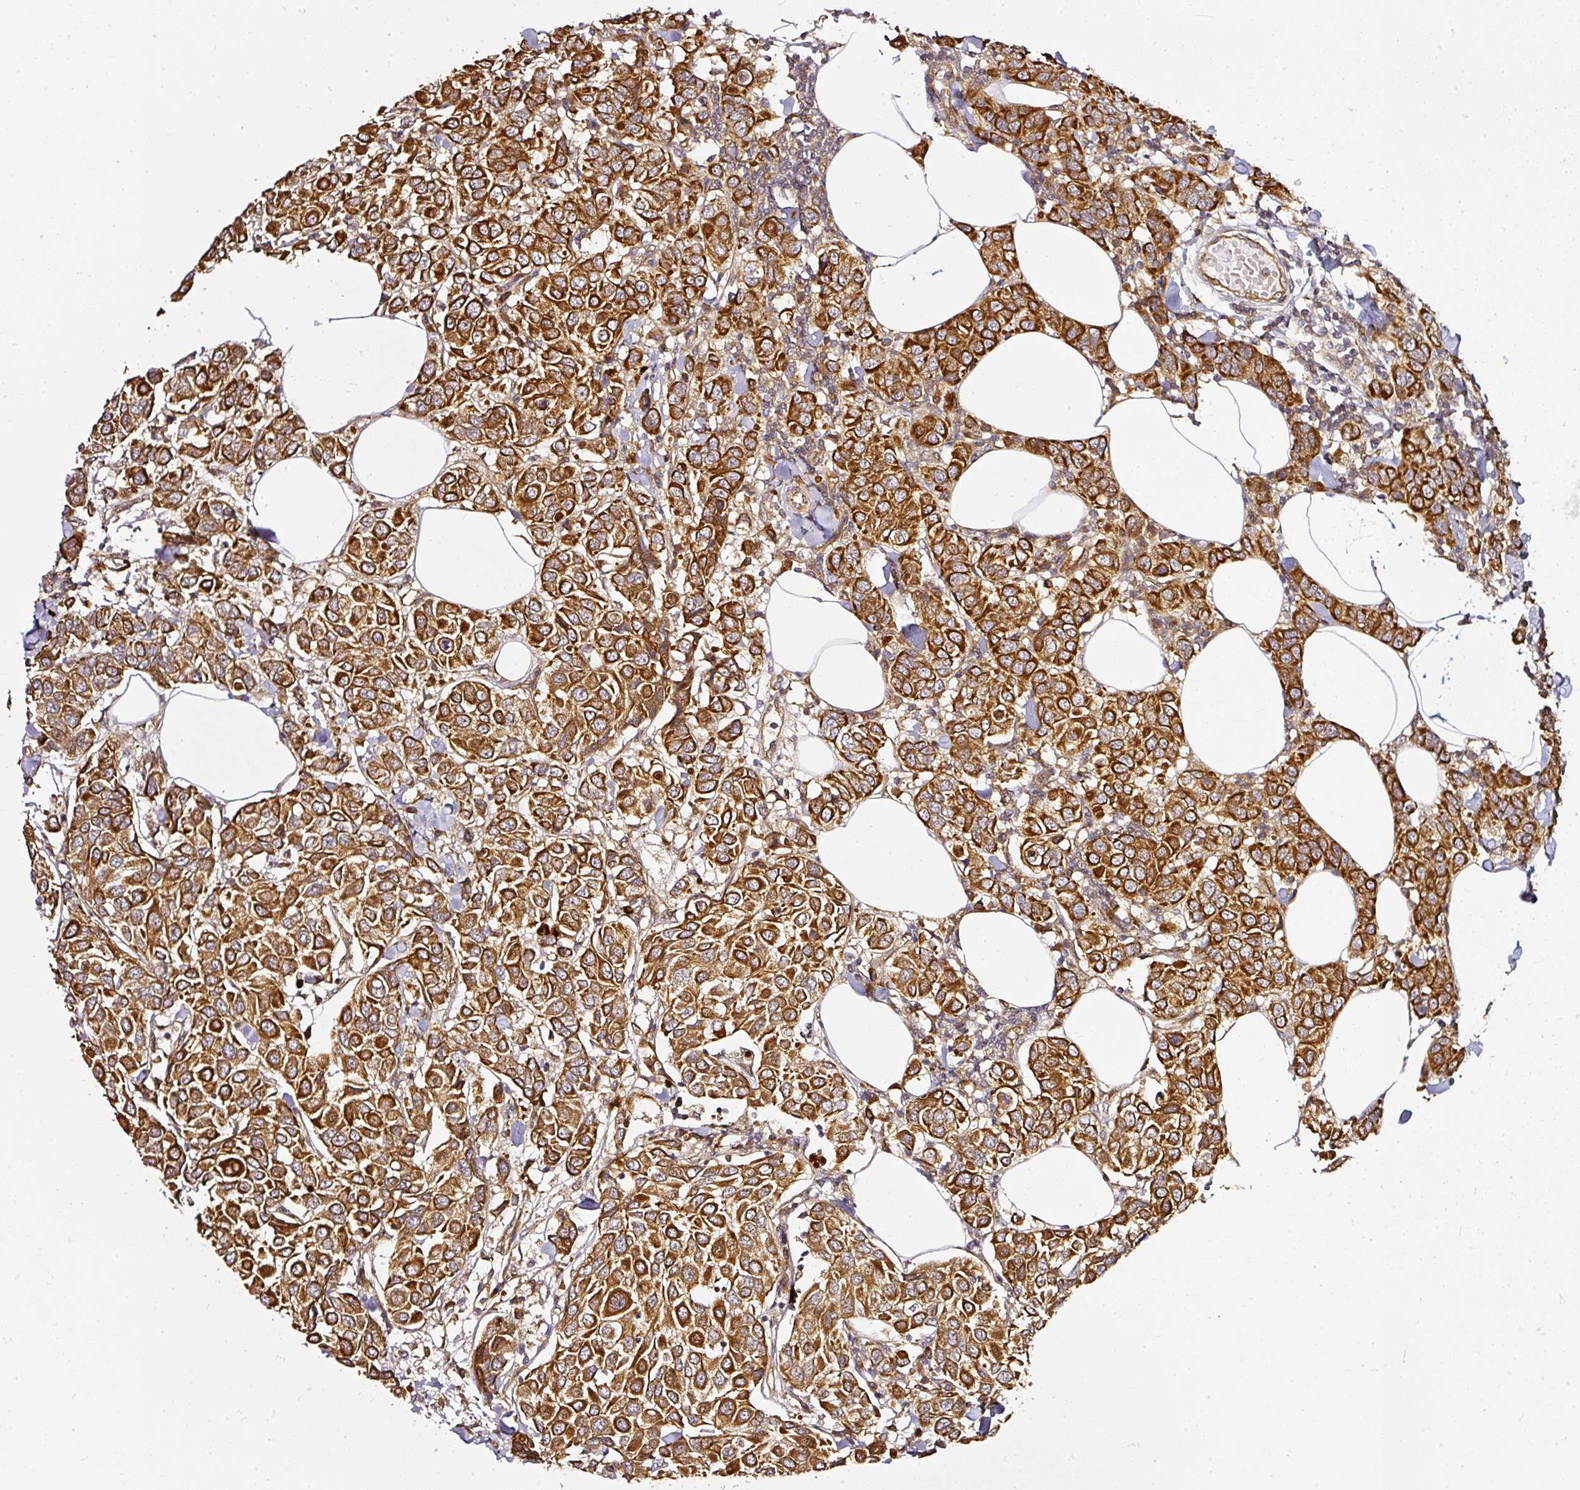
{"staining": {"intensity": "strong", "quantity": ">75%", "location": "cytoplasmic/membranous"}, "tissue": "breast cancer", "cell_type": "Tumor cells", "image_type": "cancer", "snomed": [{"axis": "morphology", "description": "Duct carcinoma"}, {"axis": "topography", "description": "Breast"}], "caption": "Immunohistochemistry (IHC) (DAB) staining of intraductal carcinoma (breast) displays strong cytoplasmic/membranous protein positivity in about >75% of tumor cells.", "gene": "MIF4GD", "patient": {"sex": "female", "age": 55}}